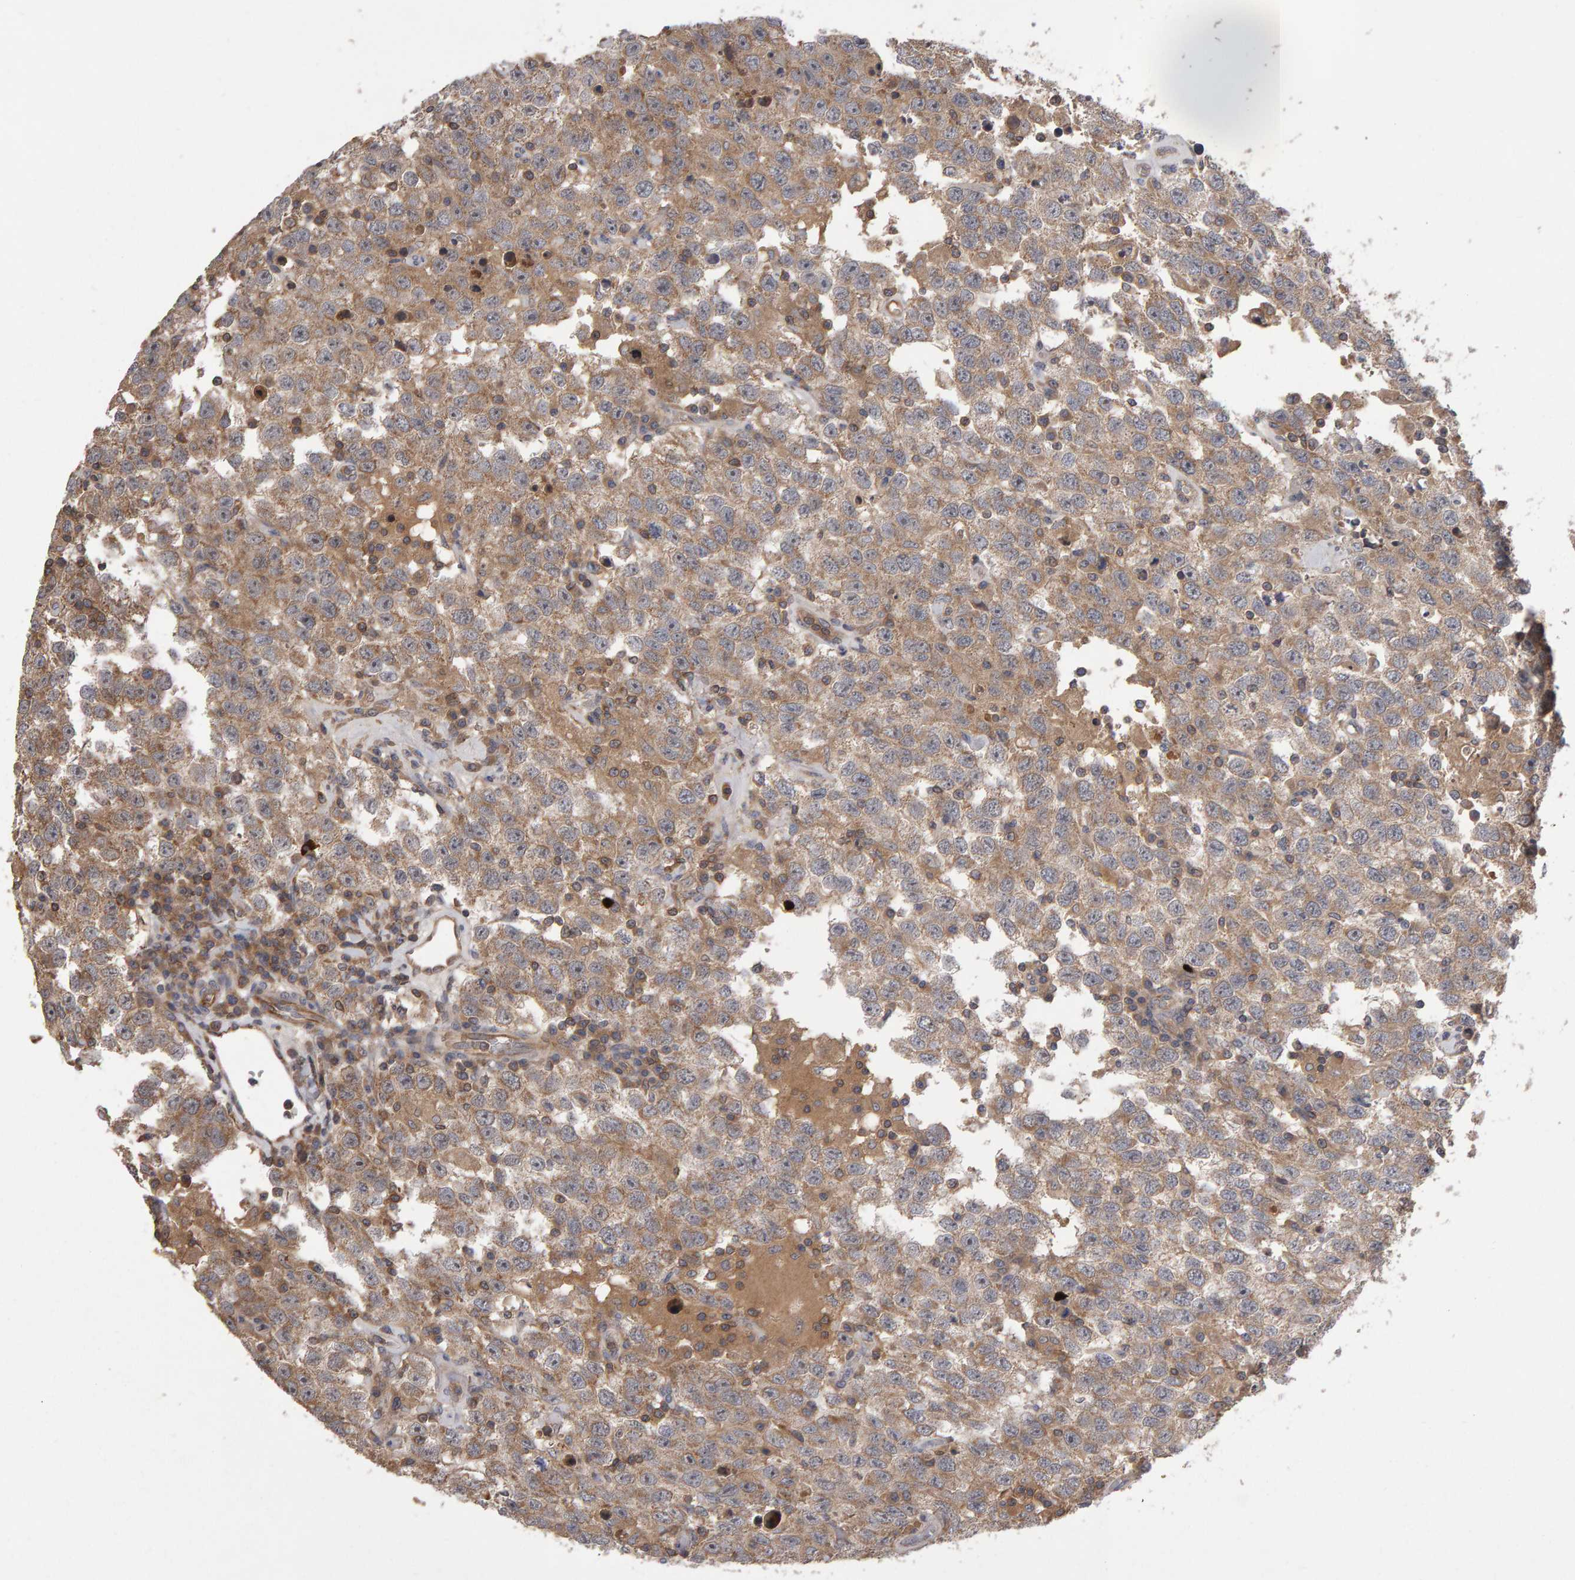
{"staining": {"intensity": "weak", "quantity": ">75%", "location": "cytoplasmic/membranous"}, "tissue": "testis cancer", "cell_type": "Tumor cells", "image_type": "cancer", "snomed": [{"axis": "morphology", "description": "Seminoma, NOS"}, {"axis": "topography", "description": "Testis"}], "caption": "Protein staining shows weak cytoplasmic/membranous expression in approximately >75% of tumor cells in testis seminoma.", "gene": "PGS1", "patient": {"sex": "male", "age": 41}}